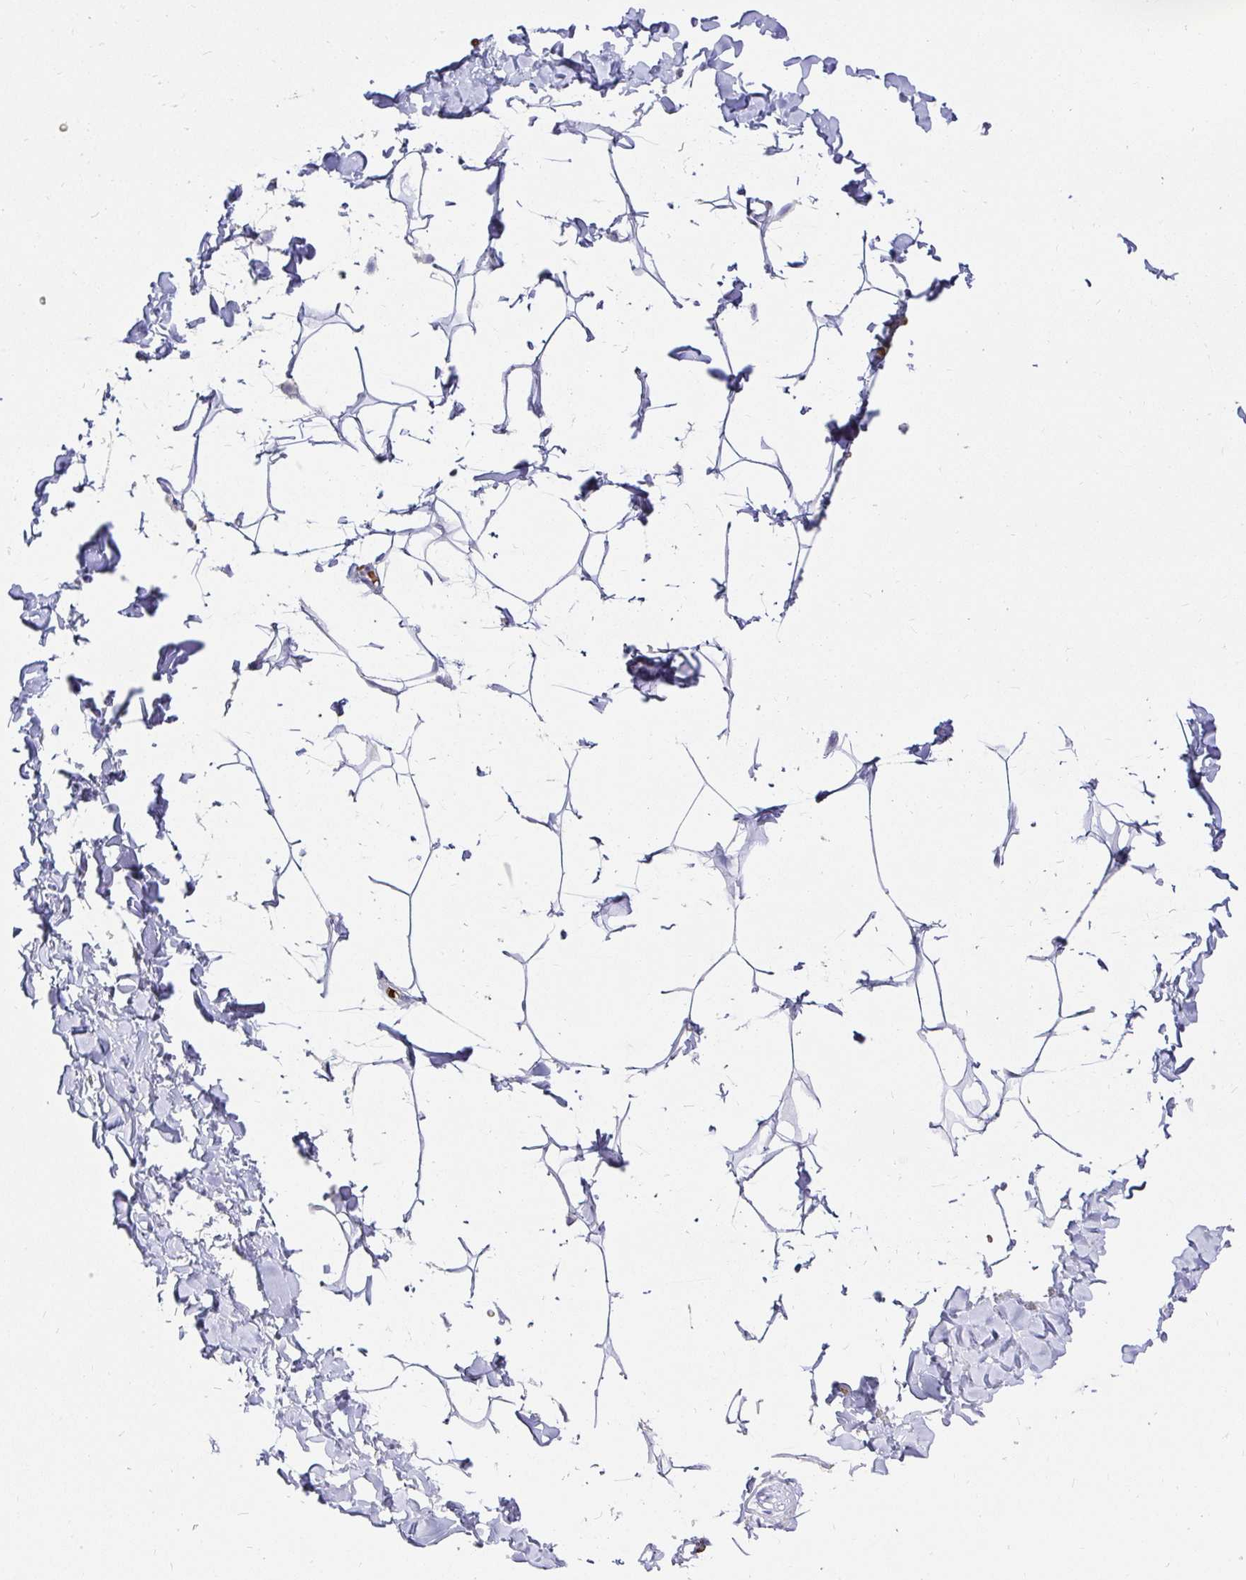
{"staining": {"intensity": "negative", "quantity": "none", "location": "none"}, "tissue": "adipose tissue", "cell_type": "Adipocytes", "image_type": "normal", "snomed": [{"axis": "morphology", "description": "Normal tissue, NOS"}, {"axis": "topography", "description": "Soft tissue"}, {"axis": "topography", "description": "Adipose tissue"}, {"axis": "topography", "description": "Vascular tissue"}, {"axis": "topography", "description": "Peripheral nerve tissue"}], "caption": "The immunohistochemistry image has no significant expression in adipocytes of adipose tissue.", "gene": "FGF21", "patient": {"sex": "male", "age": 29}}